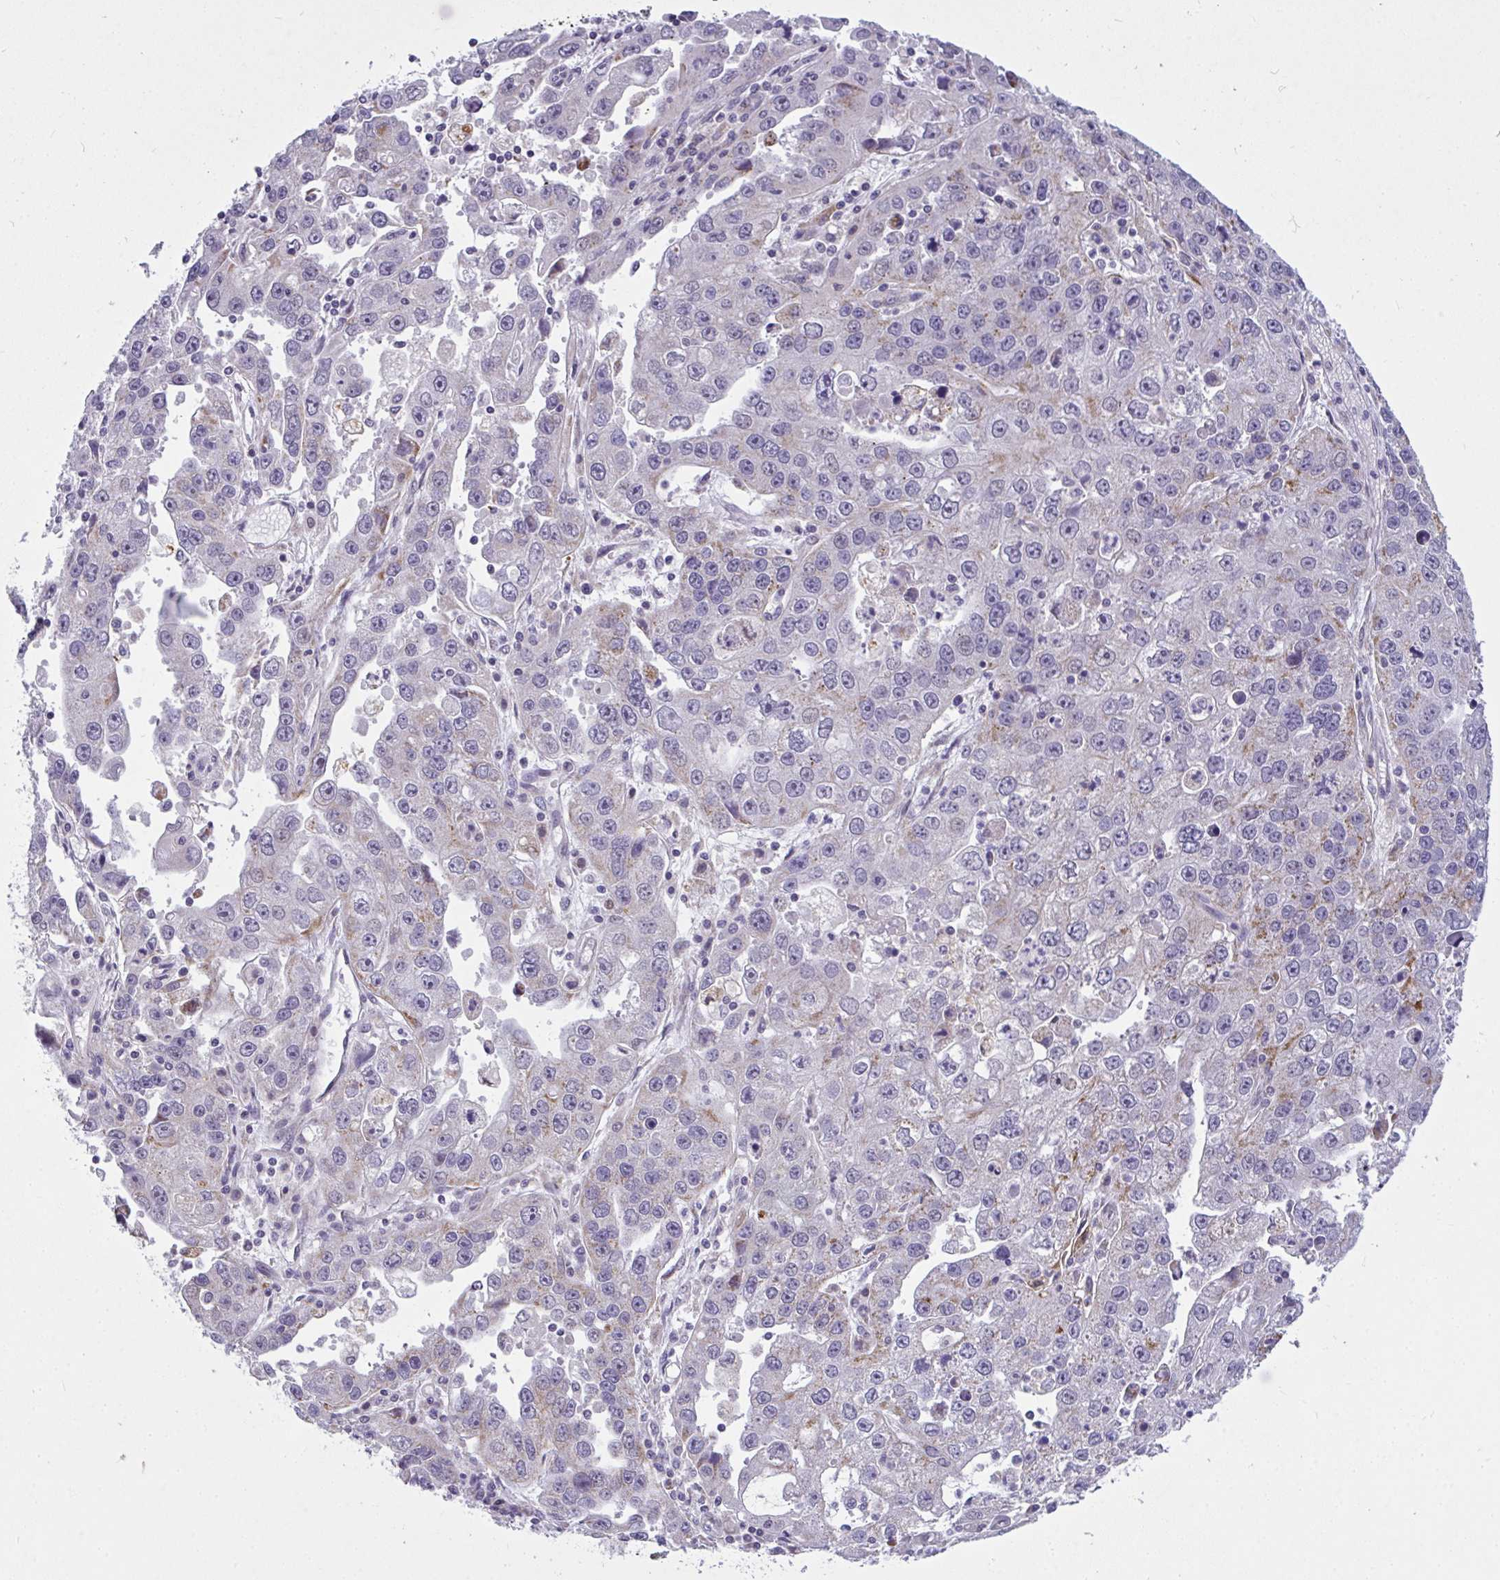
{"staining": {"intensity": "strong", "quantity": "25%-75%", "location": "cytoplasmic/membranous"}, "tissue": "endometrial cancer", "cell_type": "Tumor cells", "image_type": "cancer", "snomed": [{"axis": "morphology", "description": "Adenocarcinoma, NOS"}, {"axis": "topography", "description": "Uterus"}], "caption": "There is high levels of strong cytoplasmic/membranous staining in tumor cells of adenocarcinoma (endometrial), as demonstrated by immunohistochemical staining (brown color).", "gene": "SRRM4", "patient": {"sex": "female", "age": 62}}